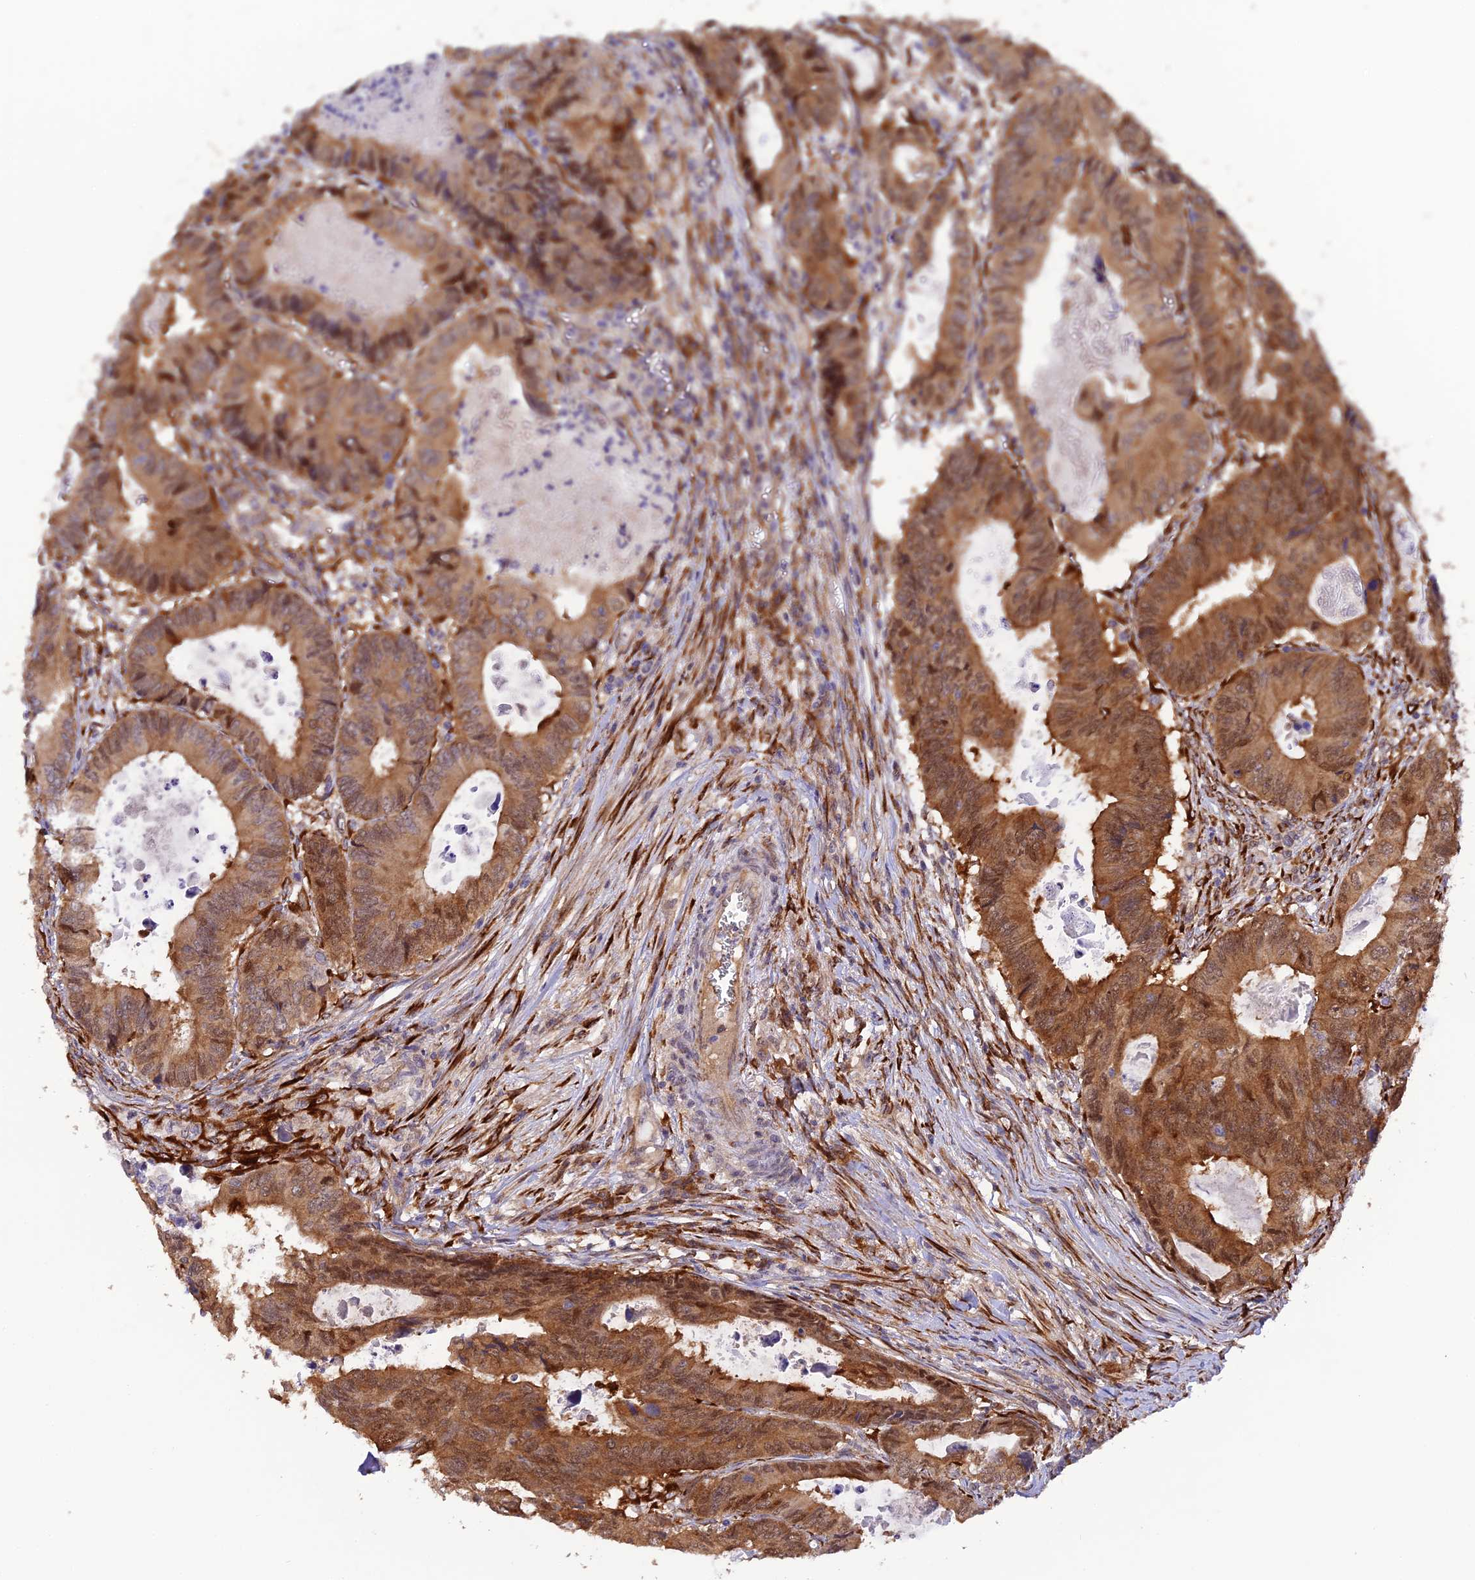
{"staining": {"intensity": "moderate", "quantity": ">75%", "location": "cytoplasmic/membranous"}, "tissue": "colorectal cancer", "cell_type": "Tumor cells", "image_type": "cancer", "snomed": [{"axis": "morphology", "description": "Adenocarcinoma, NOS"}, {"axis": "topography", "description": "Colon"}], "caption": "High-magnification brightfield microscopy of colorectal adenocarcinoma stained with DAB (brown) and counterstained with hematoxylin (blue). tumor cells exhibit moderate cytoplasmic/membranous expression is seen in about>75% of cells.", "gene": "P3H3", "patient": {"sex": "male", "age": 85}}